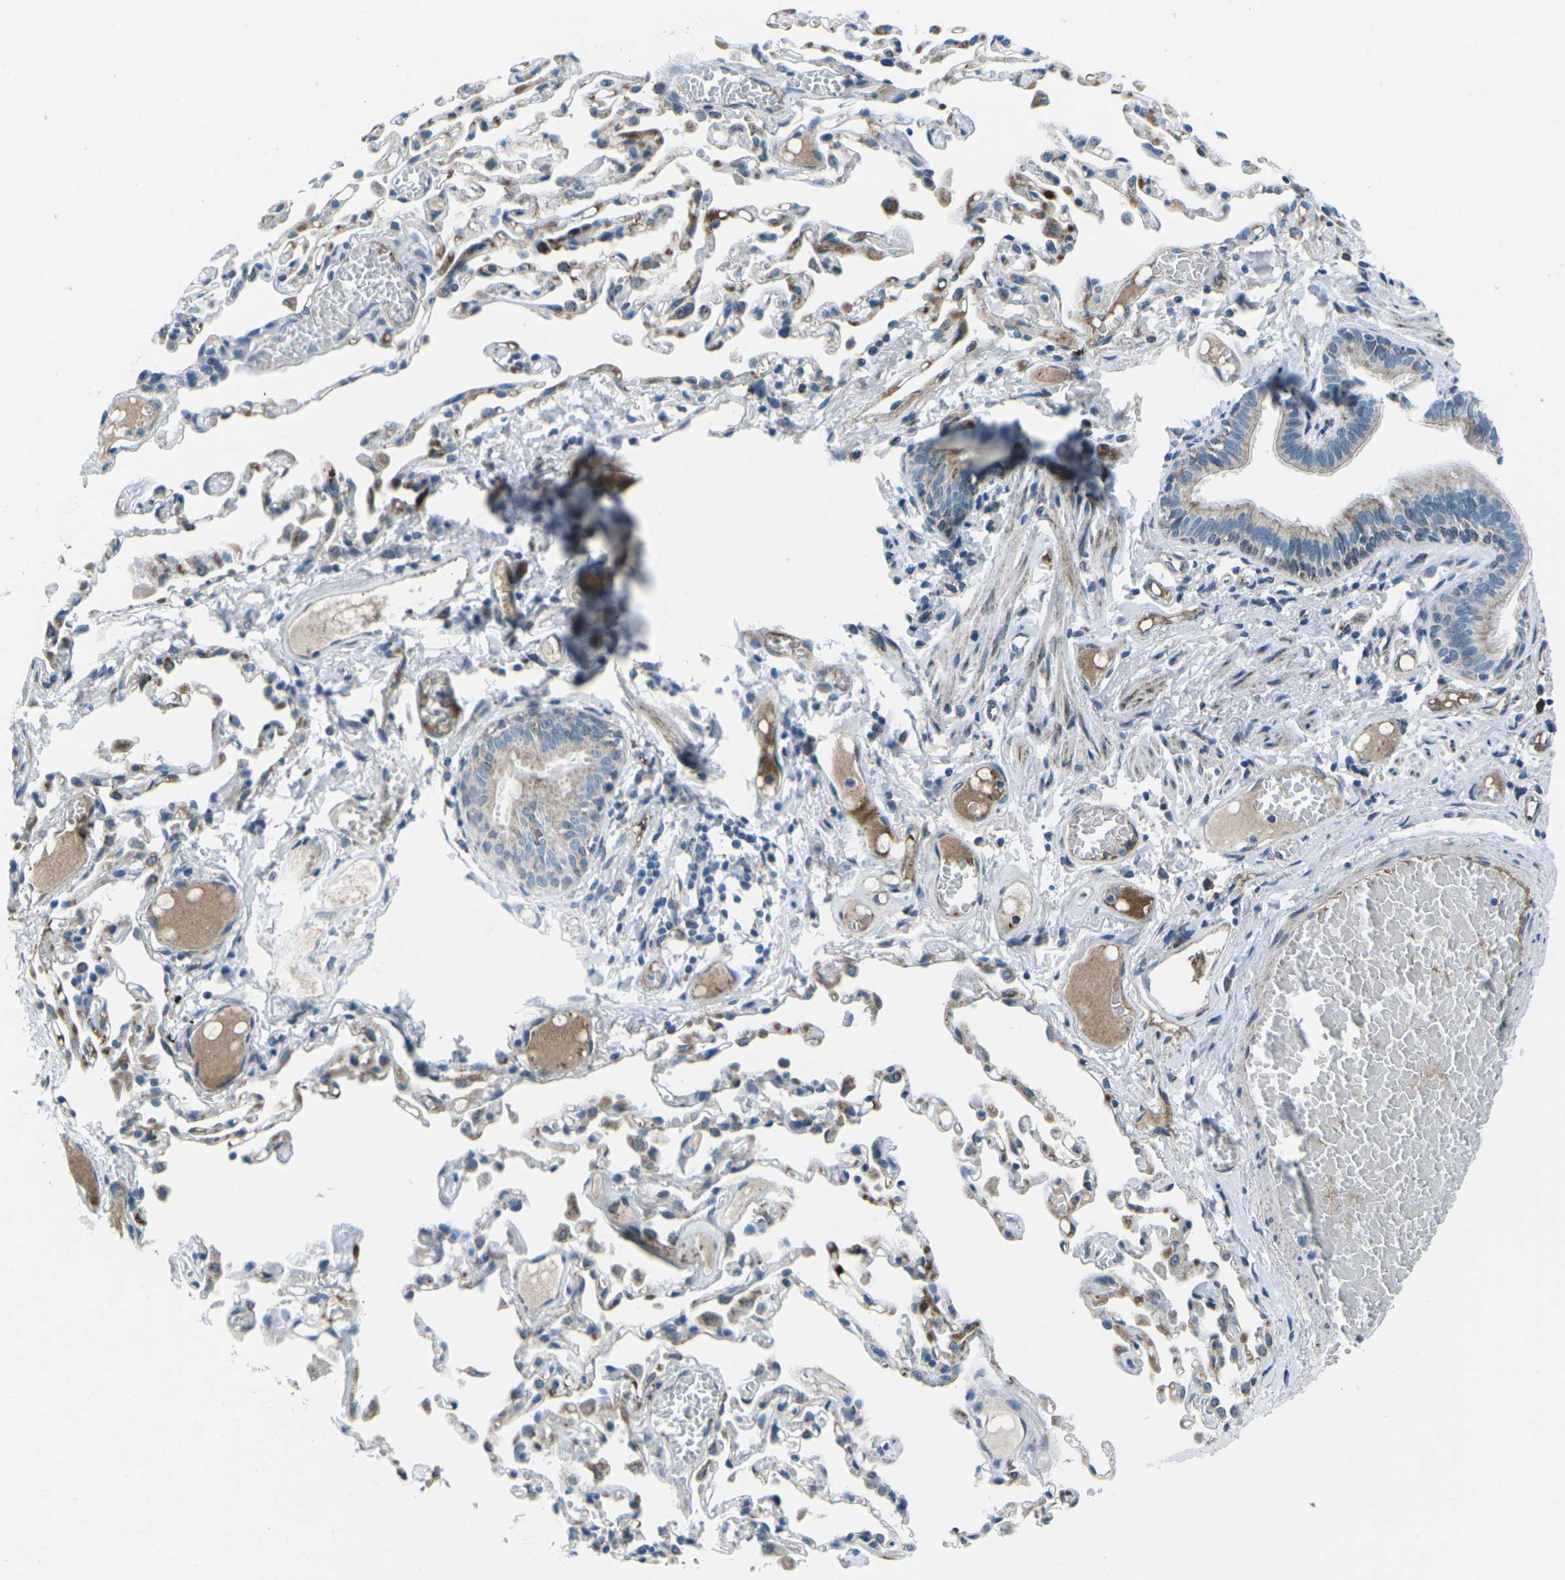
{"staining": {"intensity": "moderate", "quantity": ">75%", "location": "cytoplasmic/membranous"}, "tissue": "bronchus", "cell_type": "Respiratory epithelial cells", "image_type": "normal", "snomed": [{"axis": "morphology", "description": "Normal tissue, NOS"}, {"axis": "morphology", "description": "Inflammation, NOS"}, {"axis": "topography", "description": "Cartilage tissue"}, {"axis": "topography", "description": "Lung"}], "caption": "Protein staining reveals moderate cytoplasmic/membranous staining in approximately >75% of respiratory epithelial cells in benign bronchus.", "gene": "RFESD", "patient": {"sex": "male", "age": 71}}